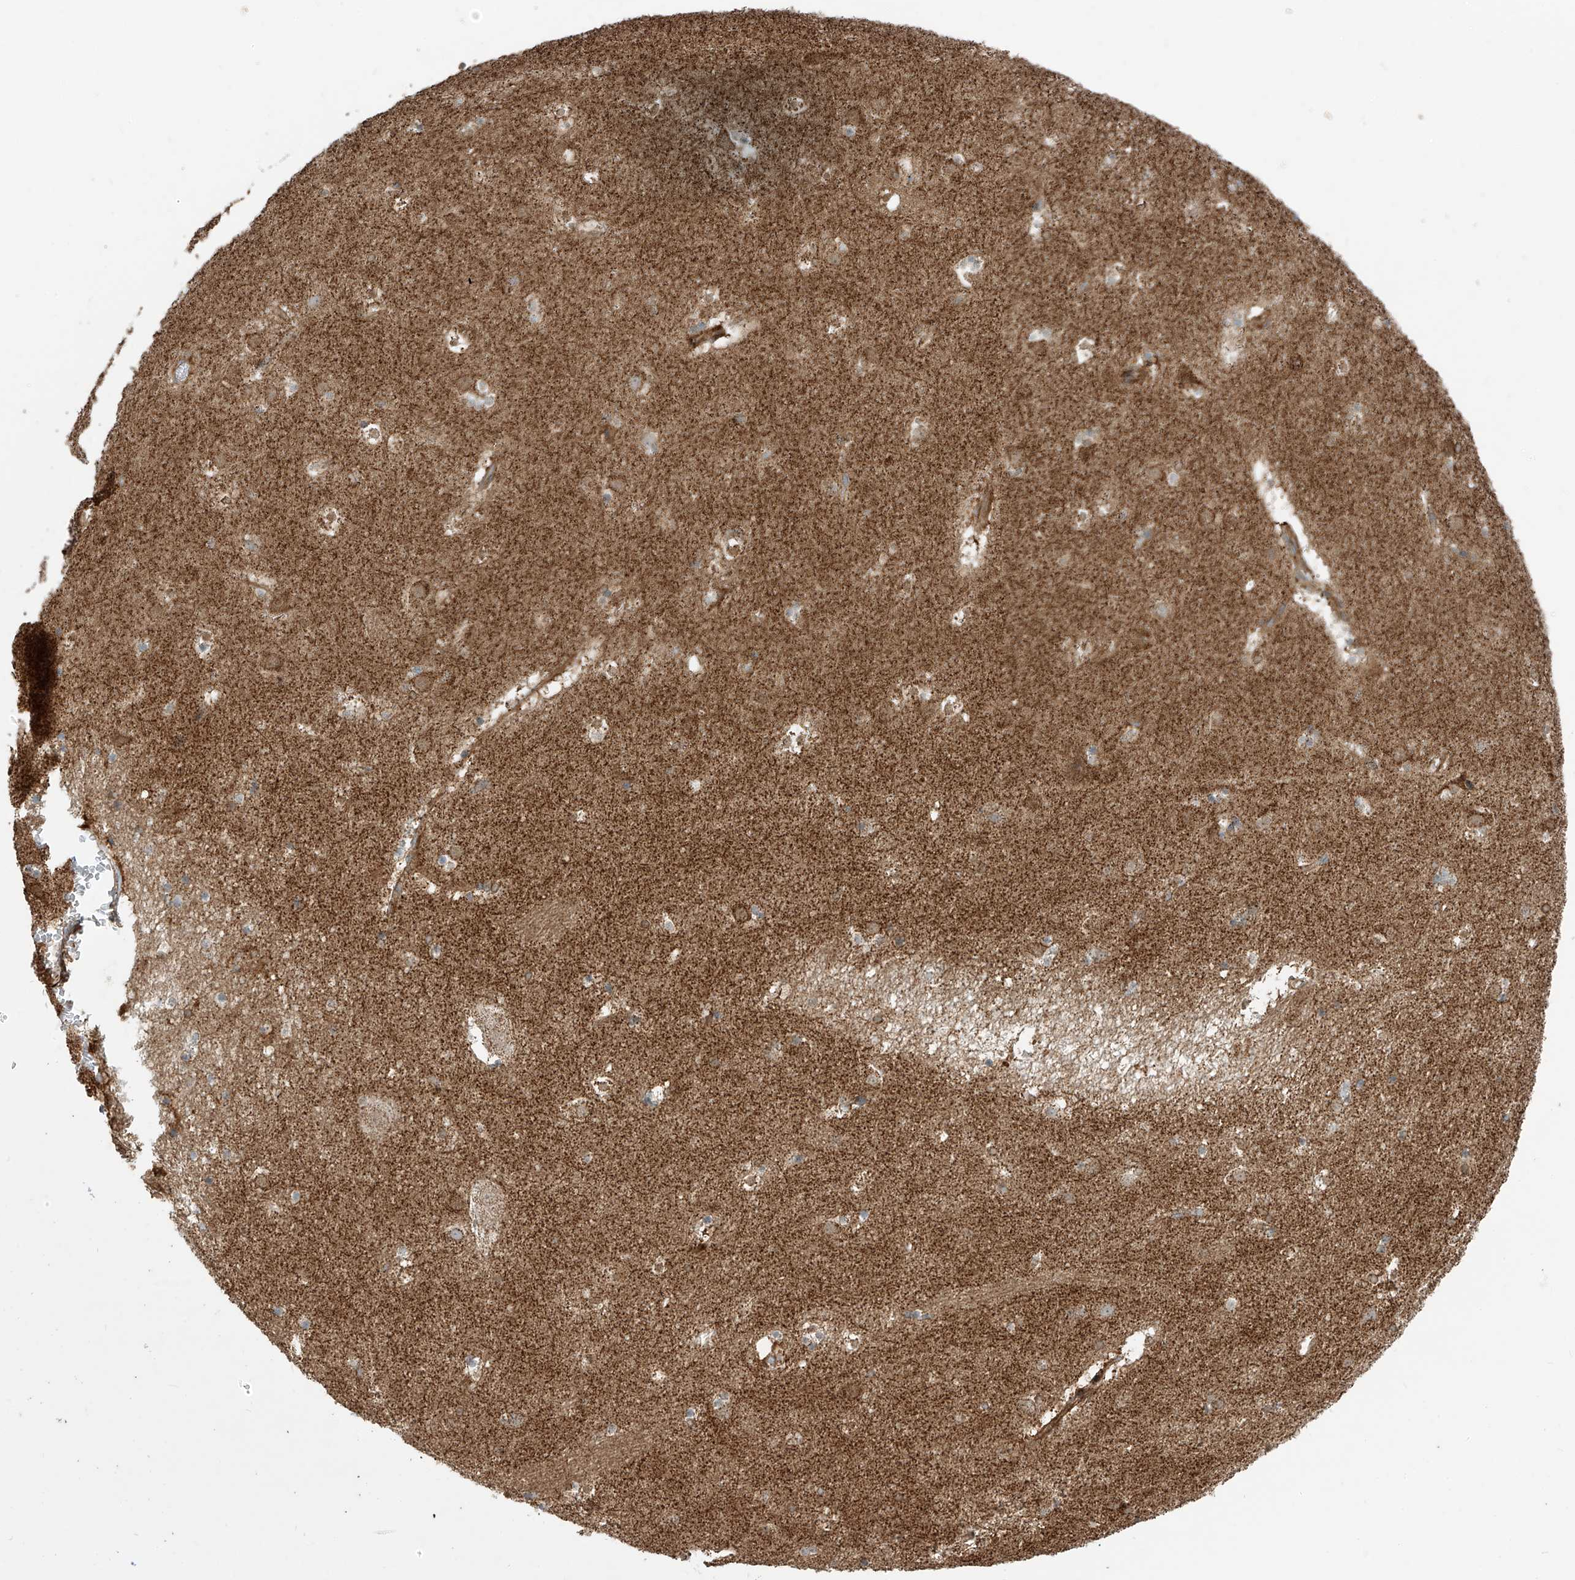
{"staining": {"intensity": "moderate", "quantity": "<25%", "location": "cytoplasmic/membranous"}, "tissue": "caudate", "cell_type": "Glial cells", "image_type": "normal", "snomed": [{"axis": "morphology", "description": "Normal tissue, NOS"}, {"axis": "topography", "description": "Lateral ventricle wall"}], "caption": "Immunohistochemistry (IHC) of normal human caudate demonstrates low levels of moderate cytoplasmic/membranous positivity in approximately <25% of glial cells. Nuclei are stained in blue.", "gene": "EIF5B", "patient": {"sex": "male", "age": 45}}